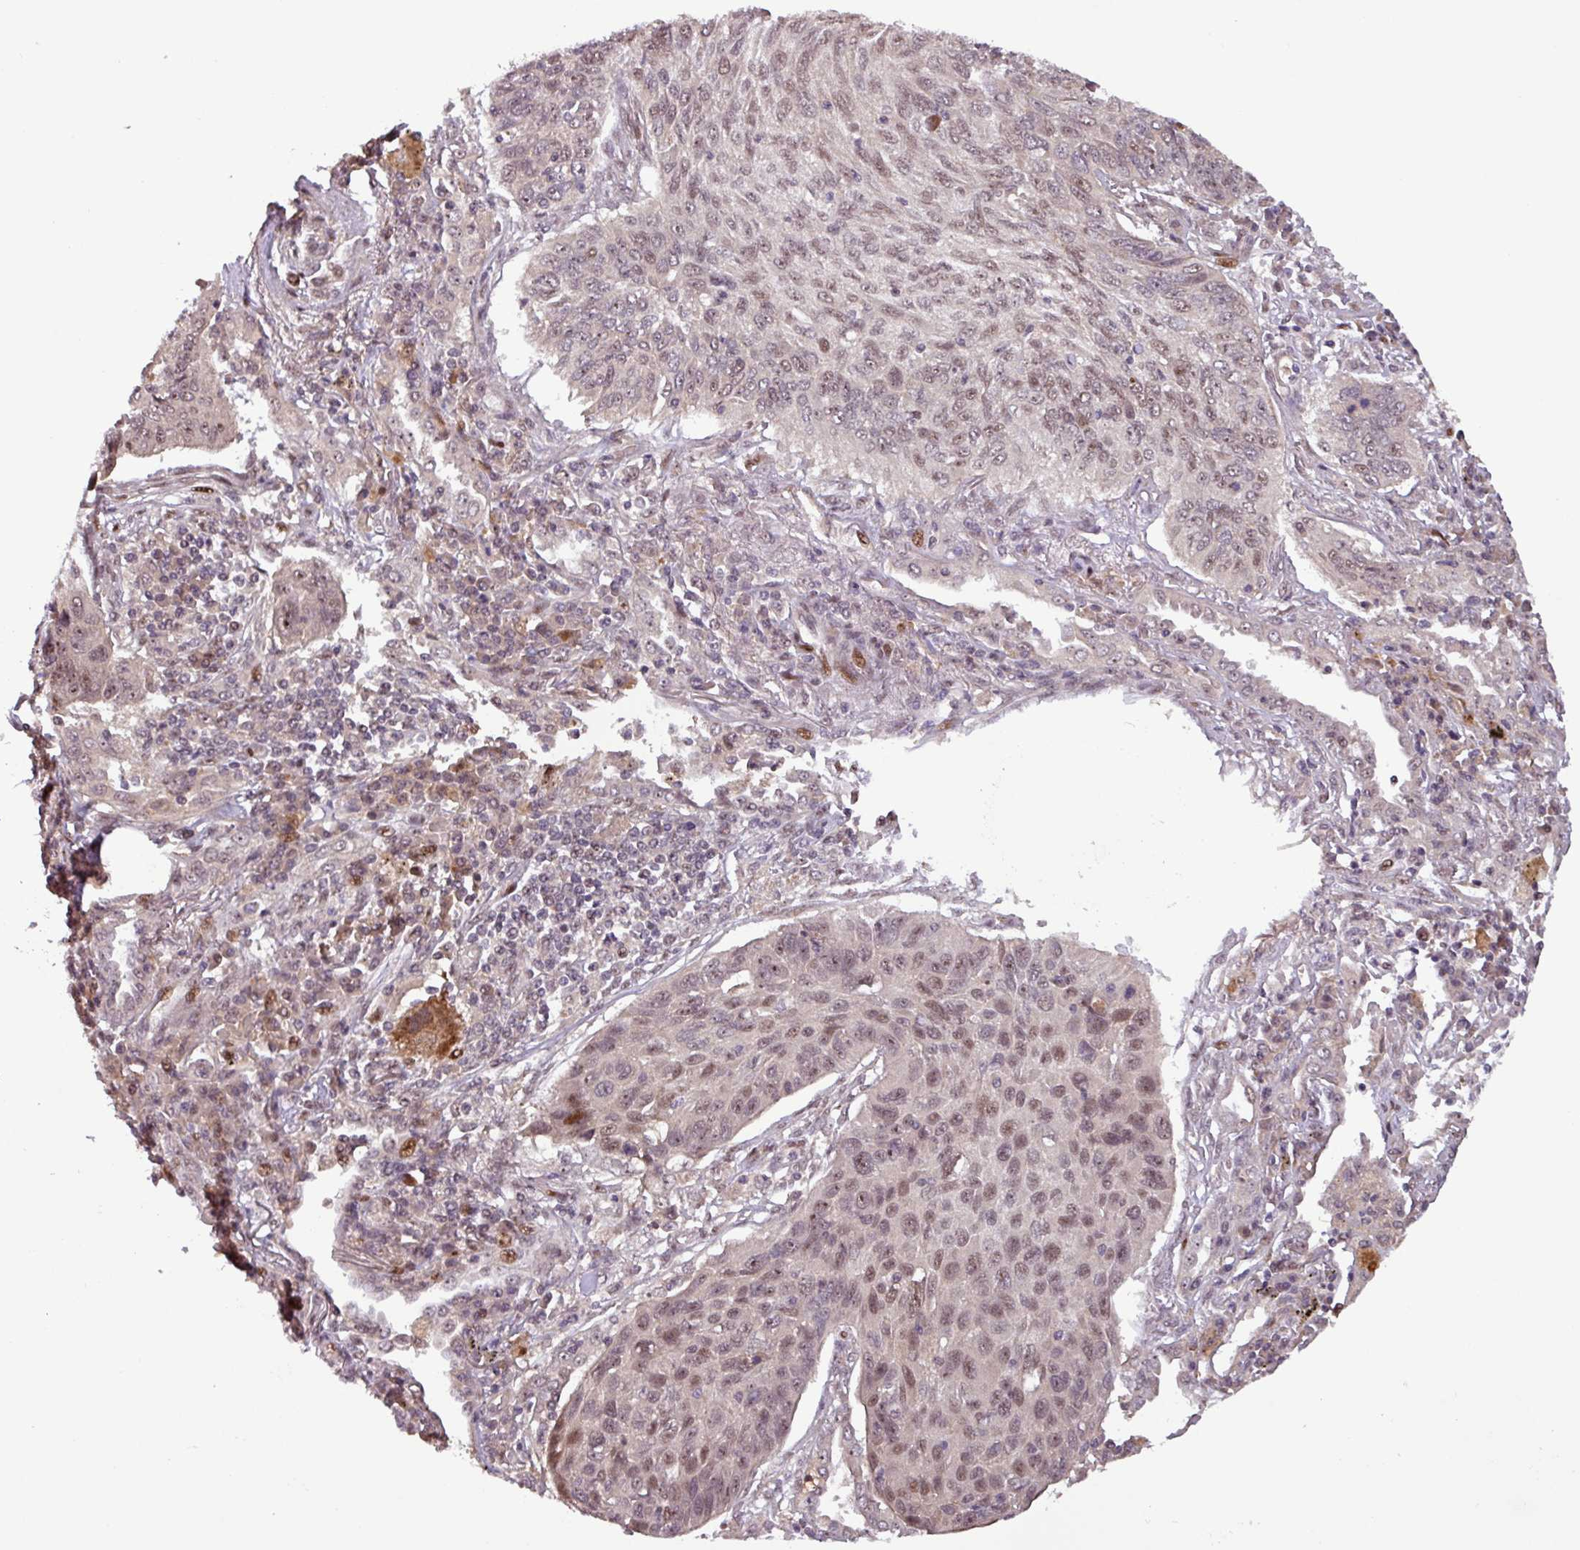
{"staining": {"intensity": "moderate", "quantity": "25%-75%", "location": "nuclear"}, "tissue": "lung cancer", "cell_type": "Tumor cells", "image_type": "cancer", "snomed": [{"axis": "morphology", "description": "Squamous cell carcinoma, NOS"}, {"axis": "topography", "description": "Lung"}], "caption": "Squamous cell carcinoma (lung) stained with DAB IHC reveals medium levels of moderate nuclear staining in approximately 25%-75% of tumor cells. (IHC, brightfield microscopy, high magnification).", "gene": "SLC22A24", "patient": {"sex": "female", "age": 66}}